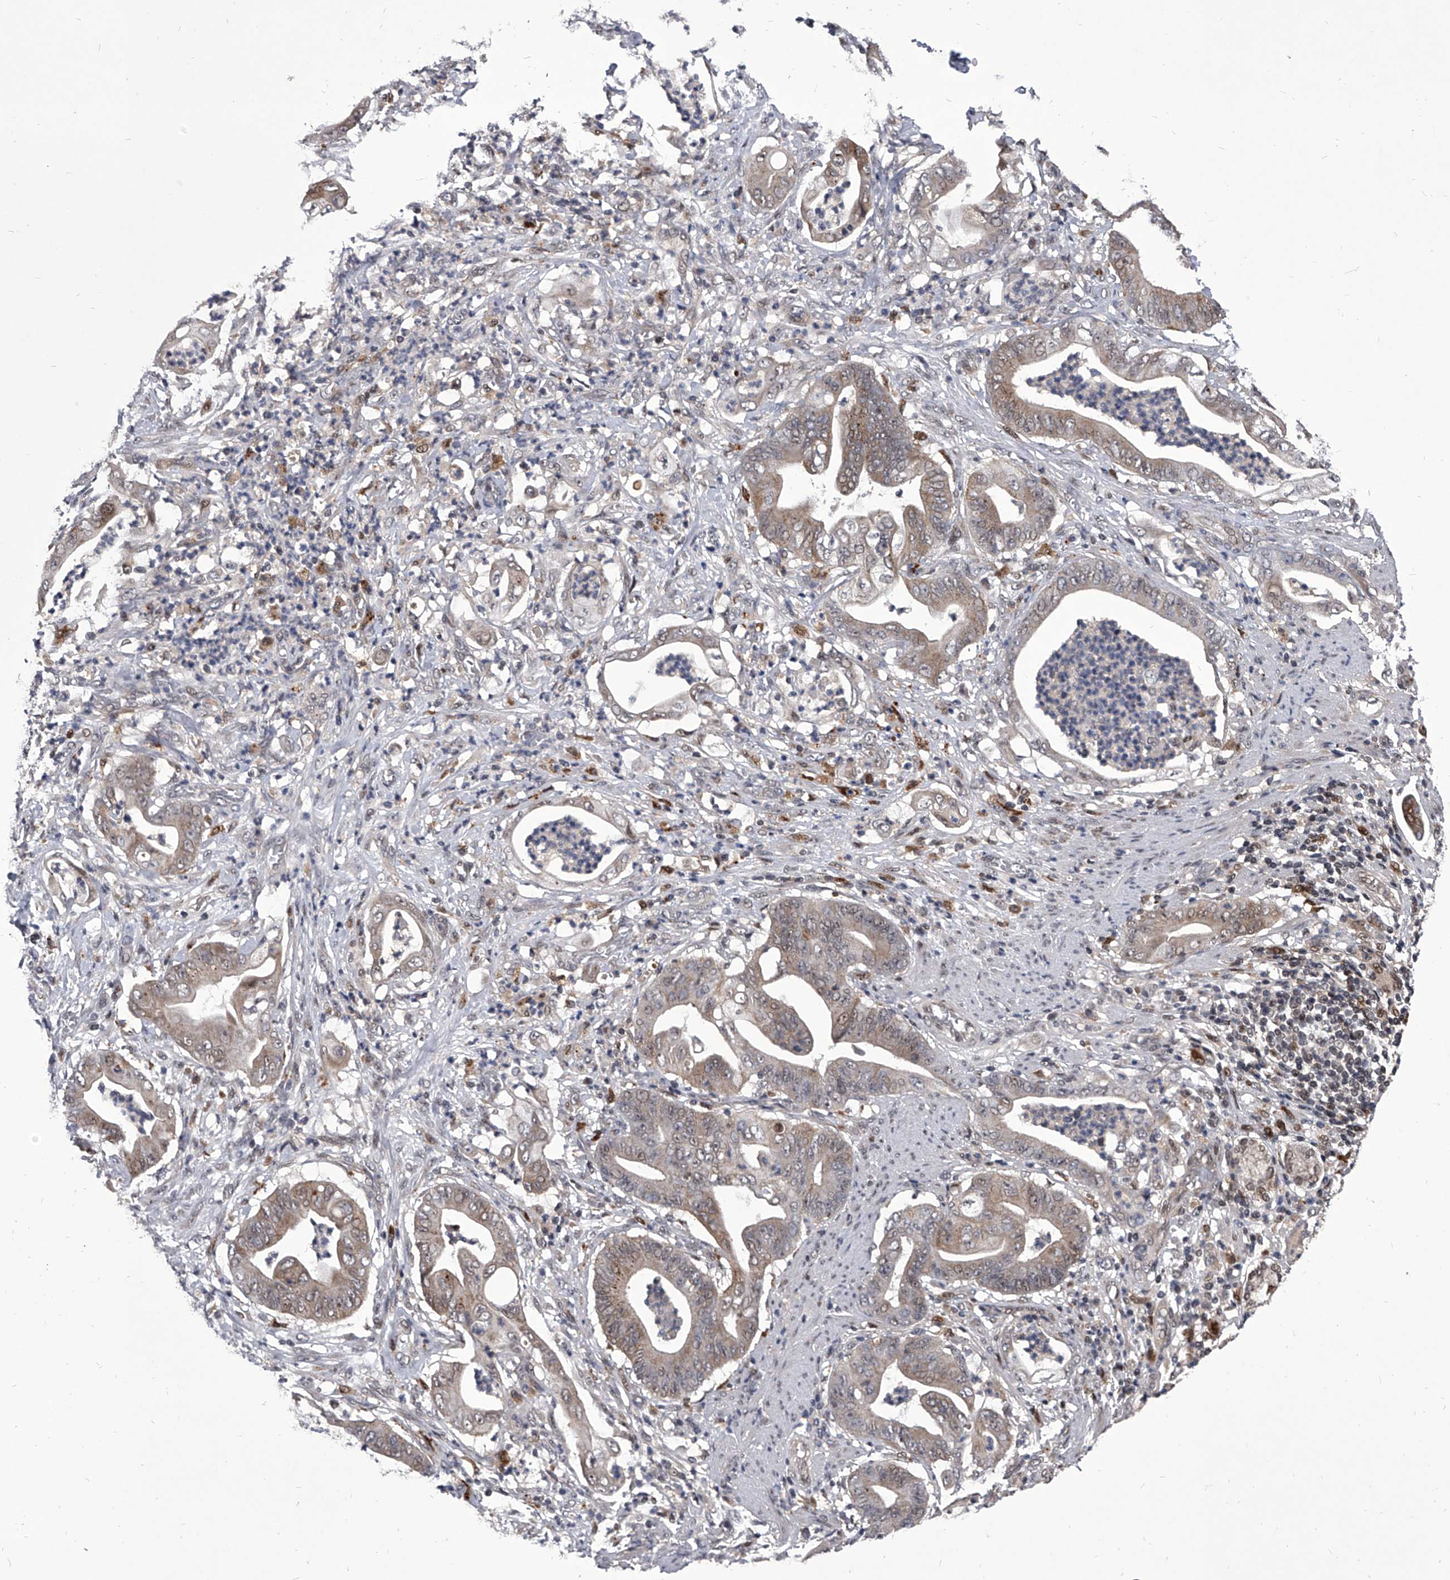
{"staining": {"intensity": "weak", "quantity": ">75%", "location": "cytoplasmic/membranous,nuclear"}, "tissue": "stomach cancer", "cell_type": "Tumor cells", "image_type": "cancer", "snomed": [{"axis": "morphology", "description": "Adenocarcinoma, NOS"}, {"axis": "topography", "description": "Stomach"}], "caption": "IHC staining of stomach cancer (adenocarcinoma), which displays low levels of weak cytoplasmic/membranous and nuclear positivity in approximately >75% of tumor cells indicating weak cytoplasmic/membranous and nuclear protein staining. The staining was performed using DAB (3,3'-diaminobenzidine) (brown) for protein detection and nuclei were counterstained in hematoxylin (blue).", "gene": "CMTR1", "patient": {"sex": "female", "age": 73}}